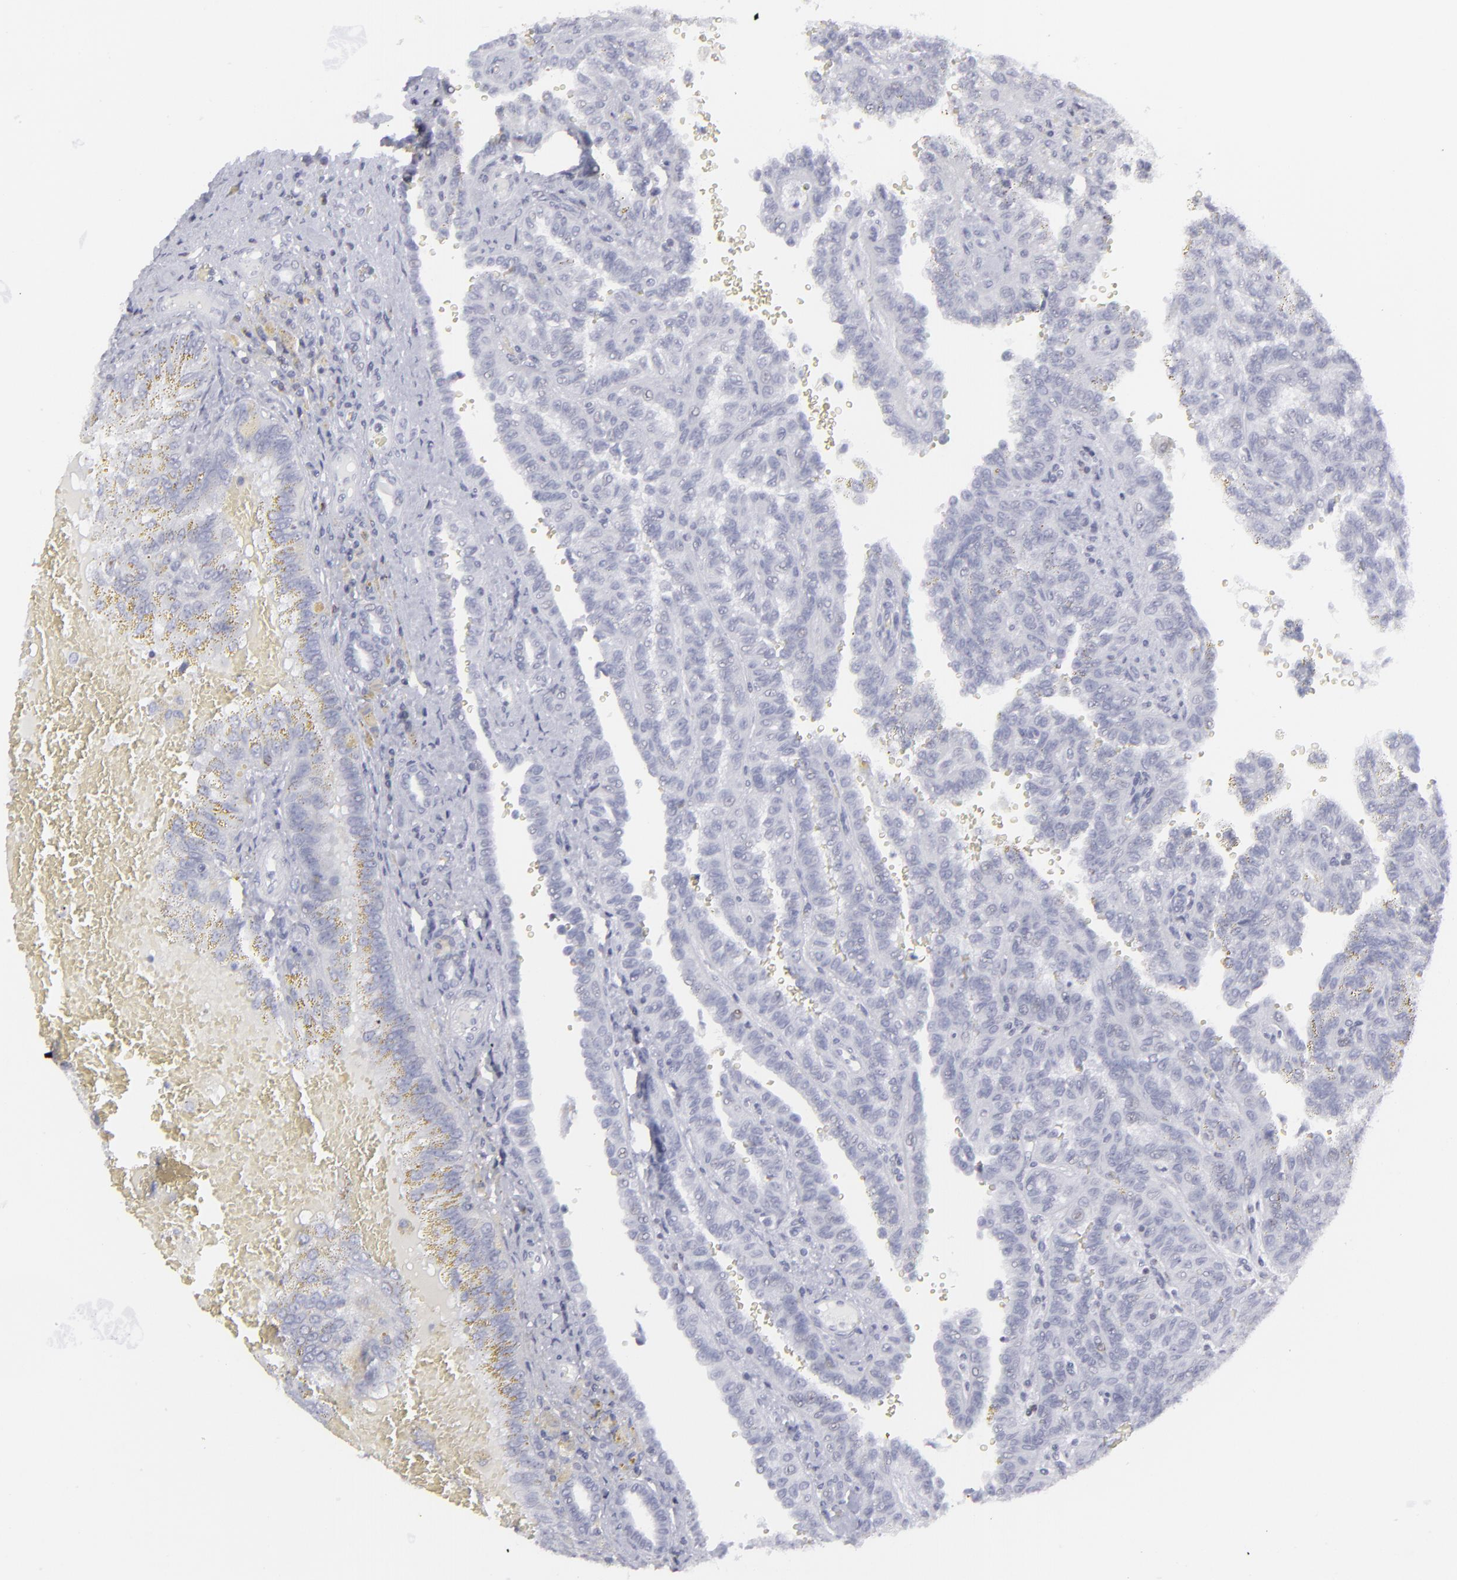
{"staining": {"intensity": "negative", "quantity": "none", "location": "none"}, "tissue": "renal cancer", "cell_type": "Tumor cells", "image_type": "cancer", "snomed": [{"axis": "morphology", "description": "Inflammation, NOS"}, {"axis": "morphology", "description": "Adenocarcinoma, NOS"}, {"axis": "topography", "description": "Kidney"}], "caption": "Adenocarcinoma (renal) was stained to show a protein in brown. There is no significant expression in tumor cells.", "gene": "CD7", "patient": {"sex": "male", "age": 68}}